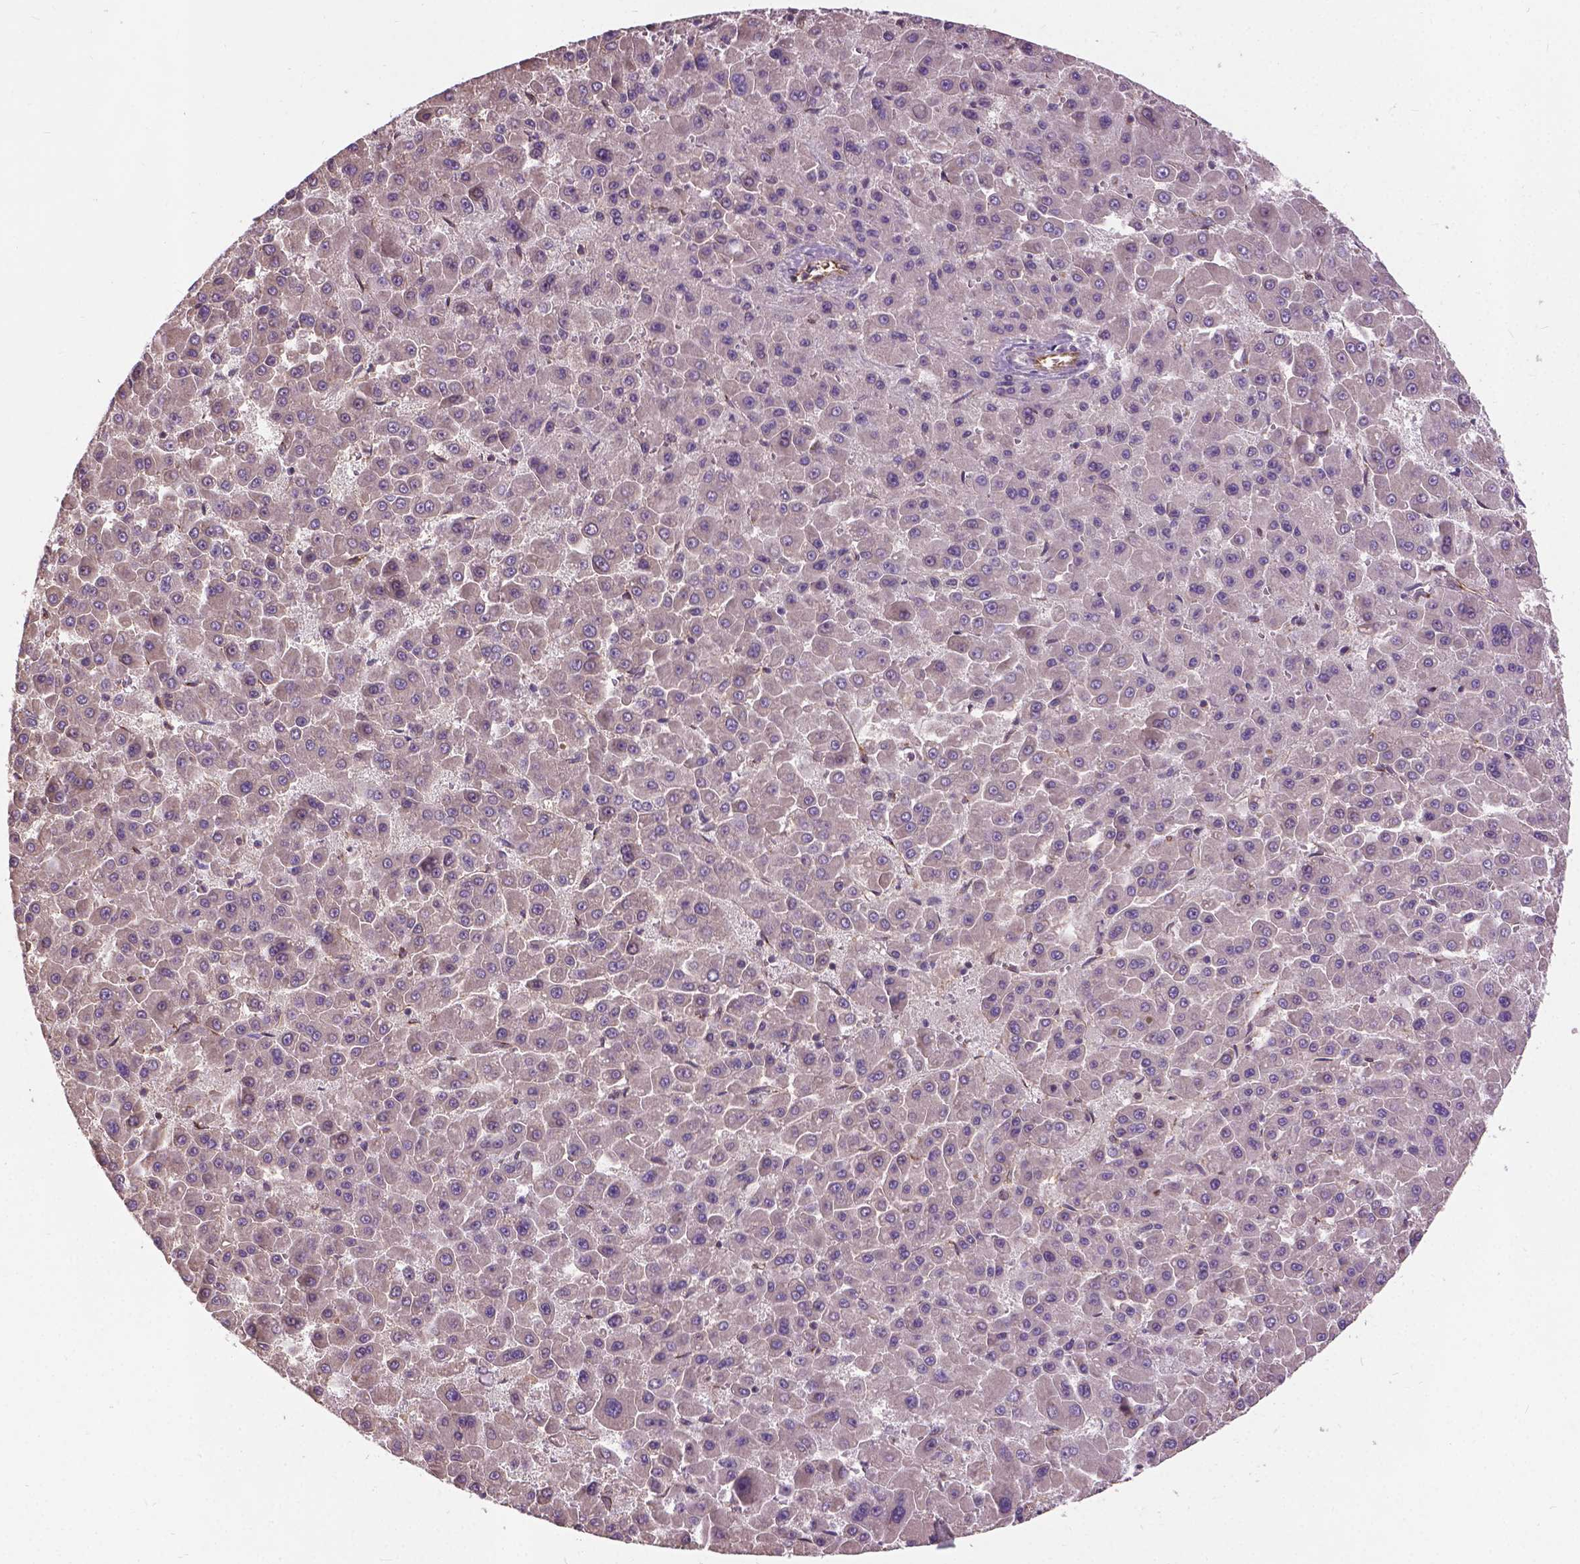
{"staining": {"intensity": "negative", "quantity": "none", "location": "none"}, "tissue": "liver cancer", "cell_type": "Tumor cells", "image_type": "cancer", "snomed": [{"axis": "morphology", "description": "Carcinoma, Hepatocellular, NOS"}, {"axis": "topography", "description": "Liver"}], "caption": "The immunohistochemistry photomicrograph has no significant staining in tumor cells of hepatocellular carcinoma (liver) tissue.", "gene": "MZT1", "patient": {"sex": "male", "age": 78}}